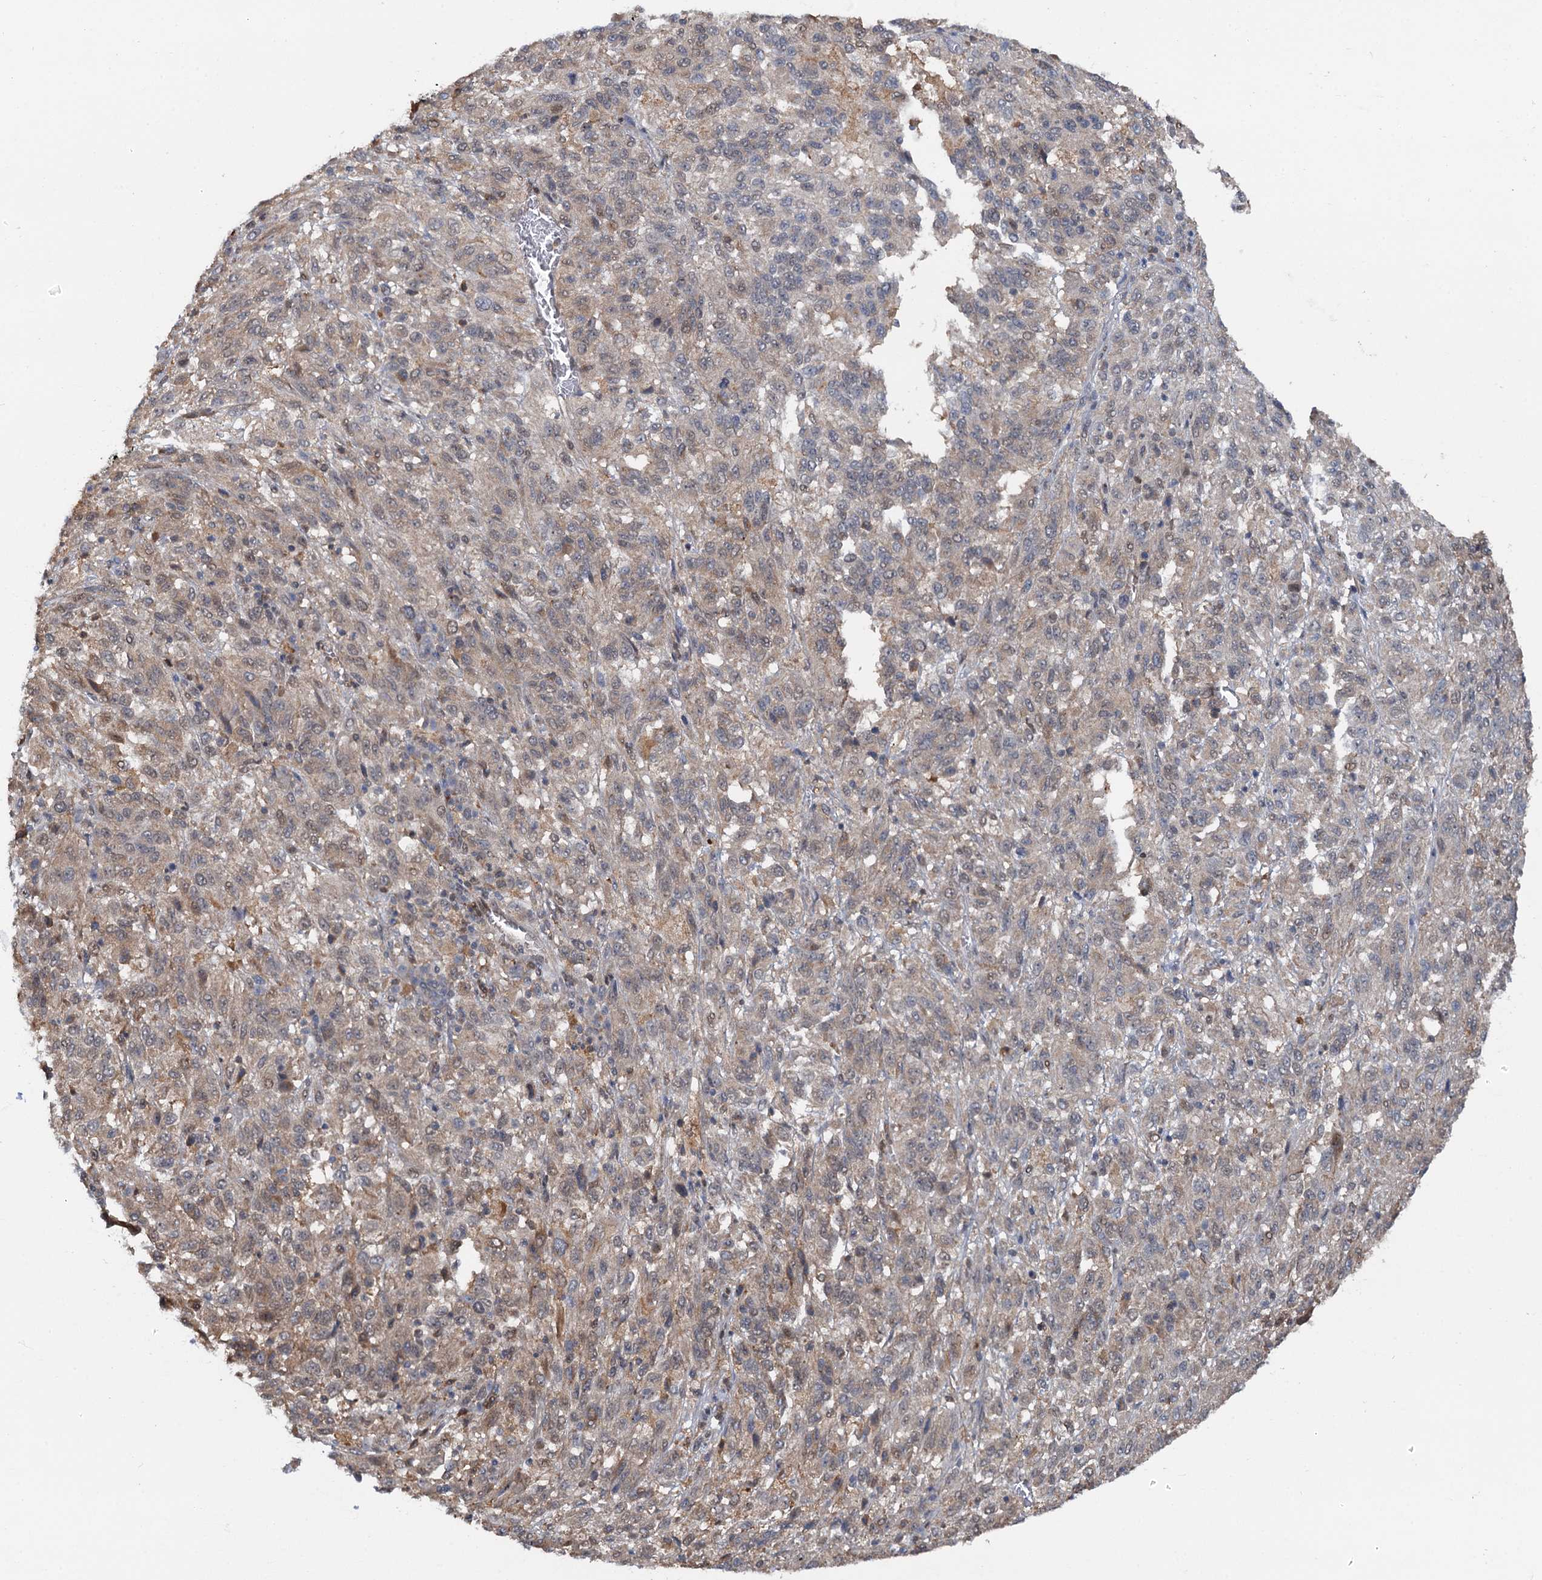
{"staining": {"intensity": "weak", "quantity": "25%-75%", "location": "cytoplasmic/membranous,nuclear"}, "tissue": "melanoma", "cell_type": "Tumor cells", "image_type": "cancer", "snomed": [{"axis": "morphology", "description": "Malignant melanoma, Metastatic site"}, {"axis": "topography", "description": "Lung"}], "caption": "Immunohistochemistry (IHC) staining of melanoma, which exhibits low levels of weak cytoplasmic/membranous and nuclear positivity in about 25%-75% of tumor cells indicating weak cytoplasmic/membranous and nuclear protein positivity. The staining was performed using DAB (brown) for protein detection and nuclei were counterstained in hematoxylin (blue).", "gene": "ZNF609", "patient": {"sex": "male", "age": 64}}